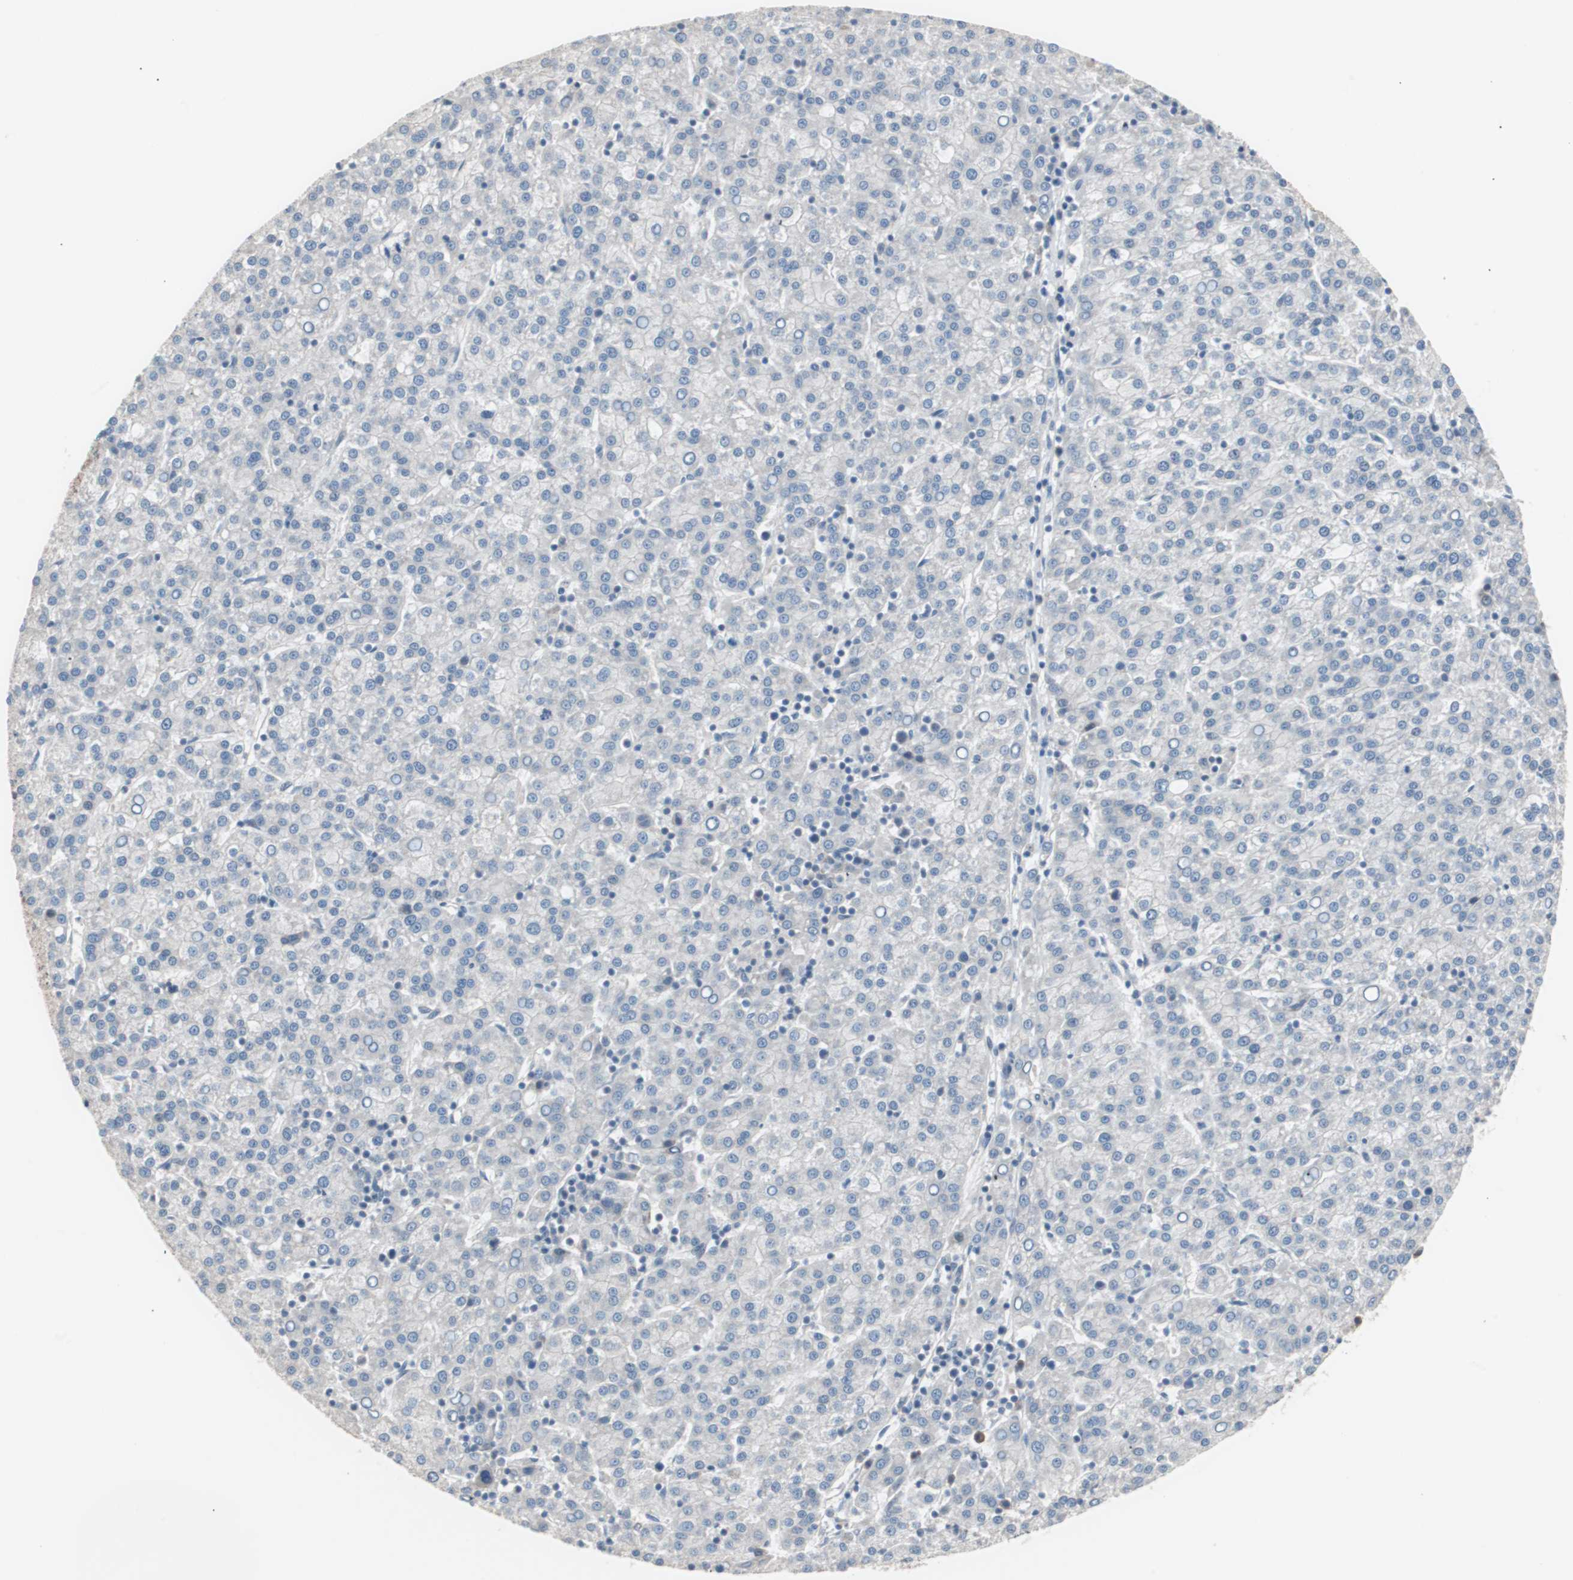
{"staining": {"intensity": "negative", "quantity": "none", "location": "none"}, "tissue": "liver cancer", "cell_type": "Tumor cells", "image_type": "cancer", "snomed": [{"axis": "morphology", "description": "Carcinoma, Hepatocellular, NOS"}, {"axis": "topography", "description": "Liver"}], "caption": "DAB immunohistochemical staining of liver cancer reveals no significant staining in tumor cells.", "gene": "SMG1", "patient": {"sex": "female", "age": 58}}